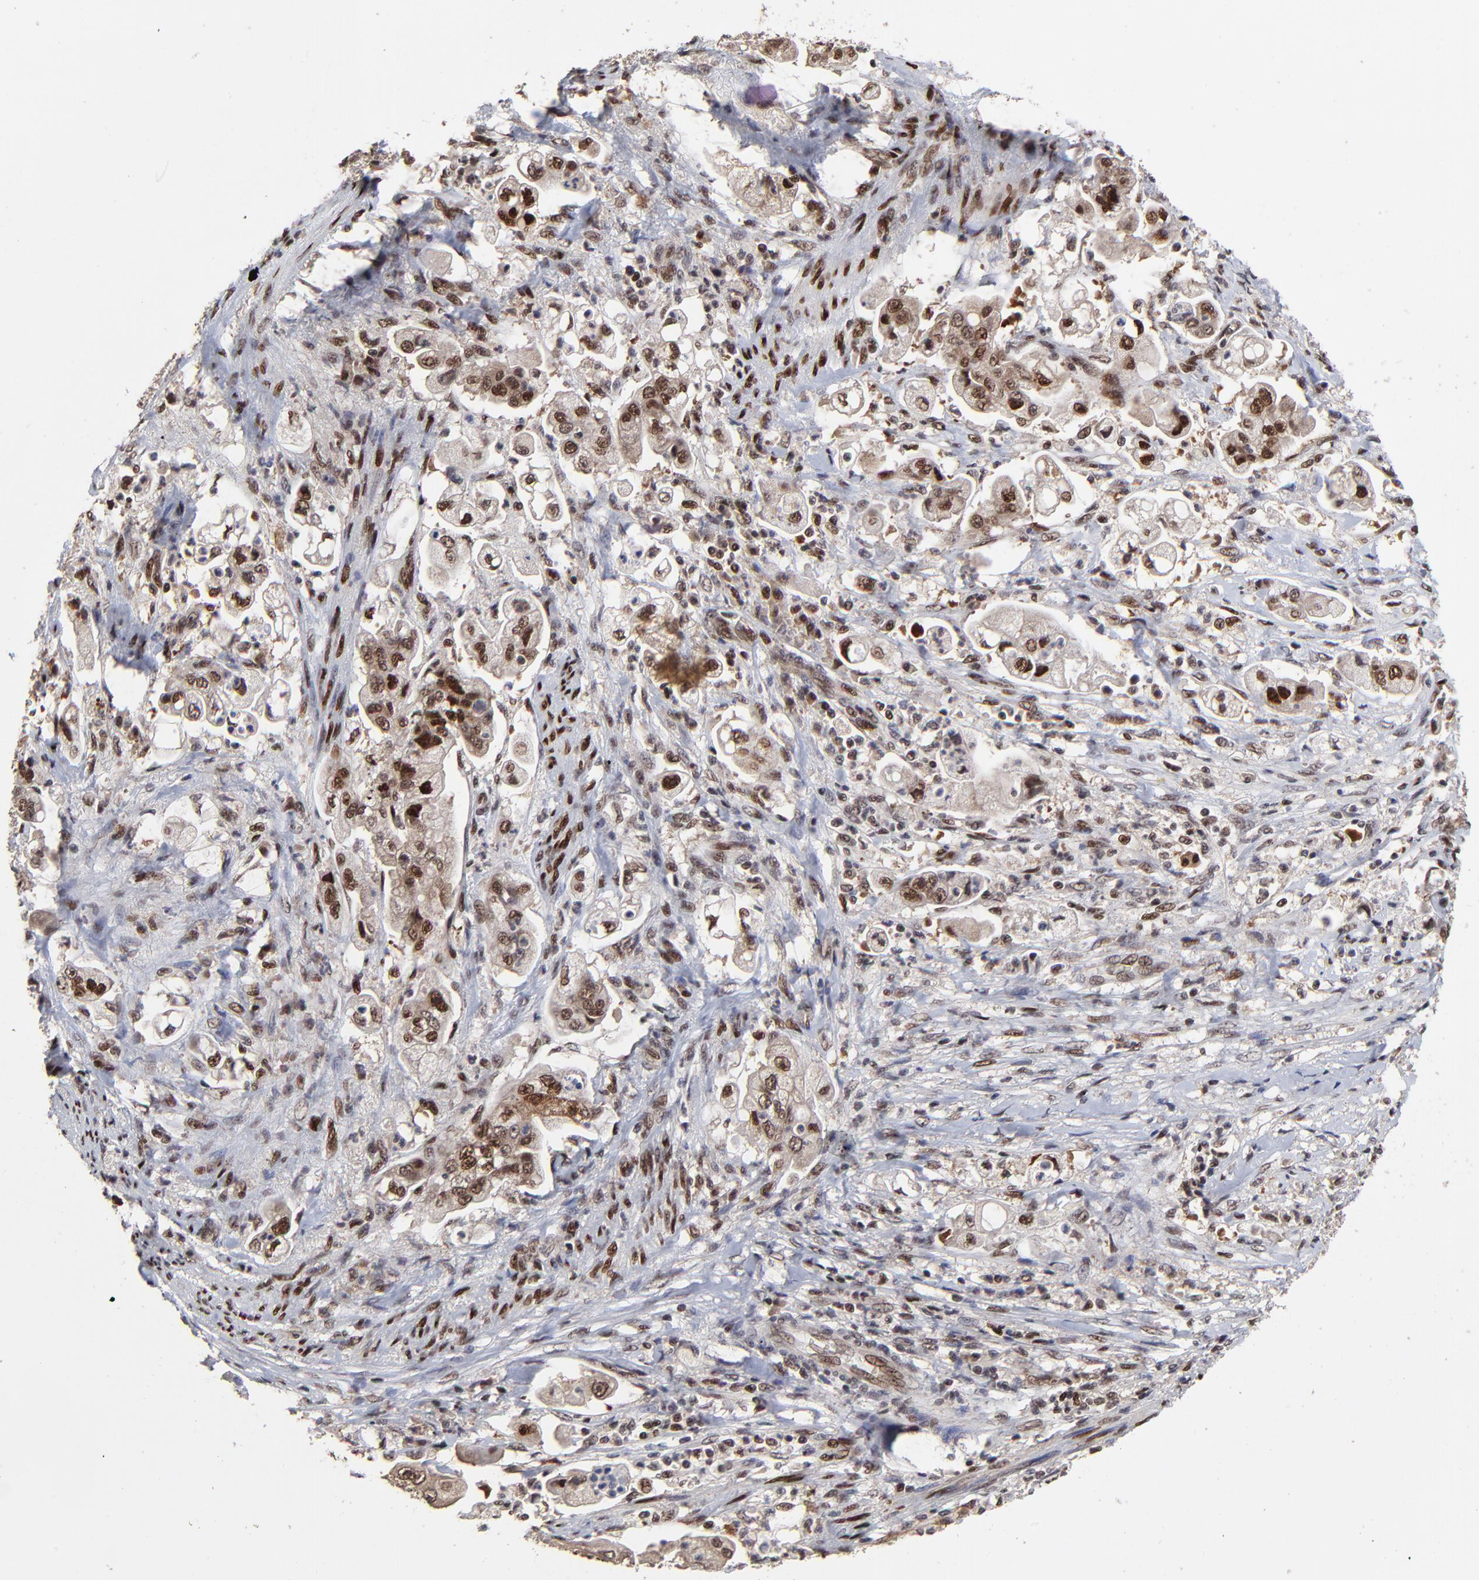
{"staining": {"intensity": "strong", "quantity": ">75%", "location": "nuclear"}, "tissue": "stomach cancer", "cell_type": "Tumor cells", "image_type": "cancer", "snomed": [{"axis": "morphology", "description": "Adenocarcinoma, NOS"}, {"axis": "topography", "description": "Stomach"}], "caption": "Human stomach adenocarcinoma stained with a brown dye reveals strong nuclear positive positivity in about >75% of tumor cells.", "gene": "RBM22", "patient": {"sex": "male", "age": 62}}